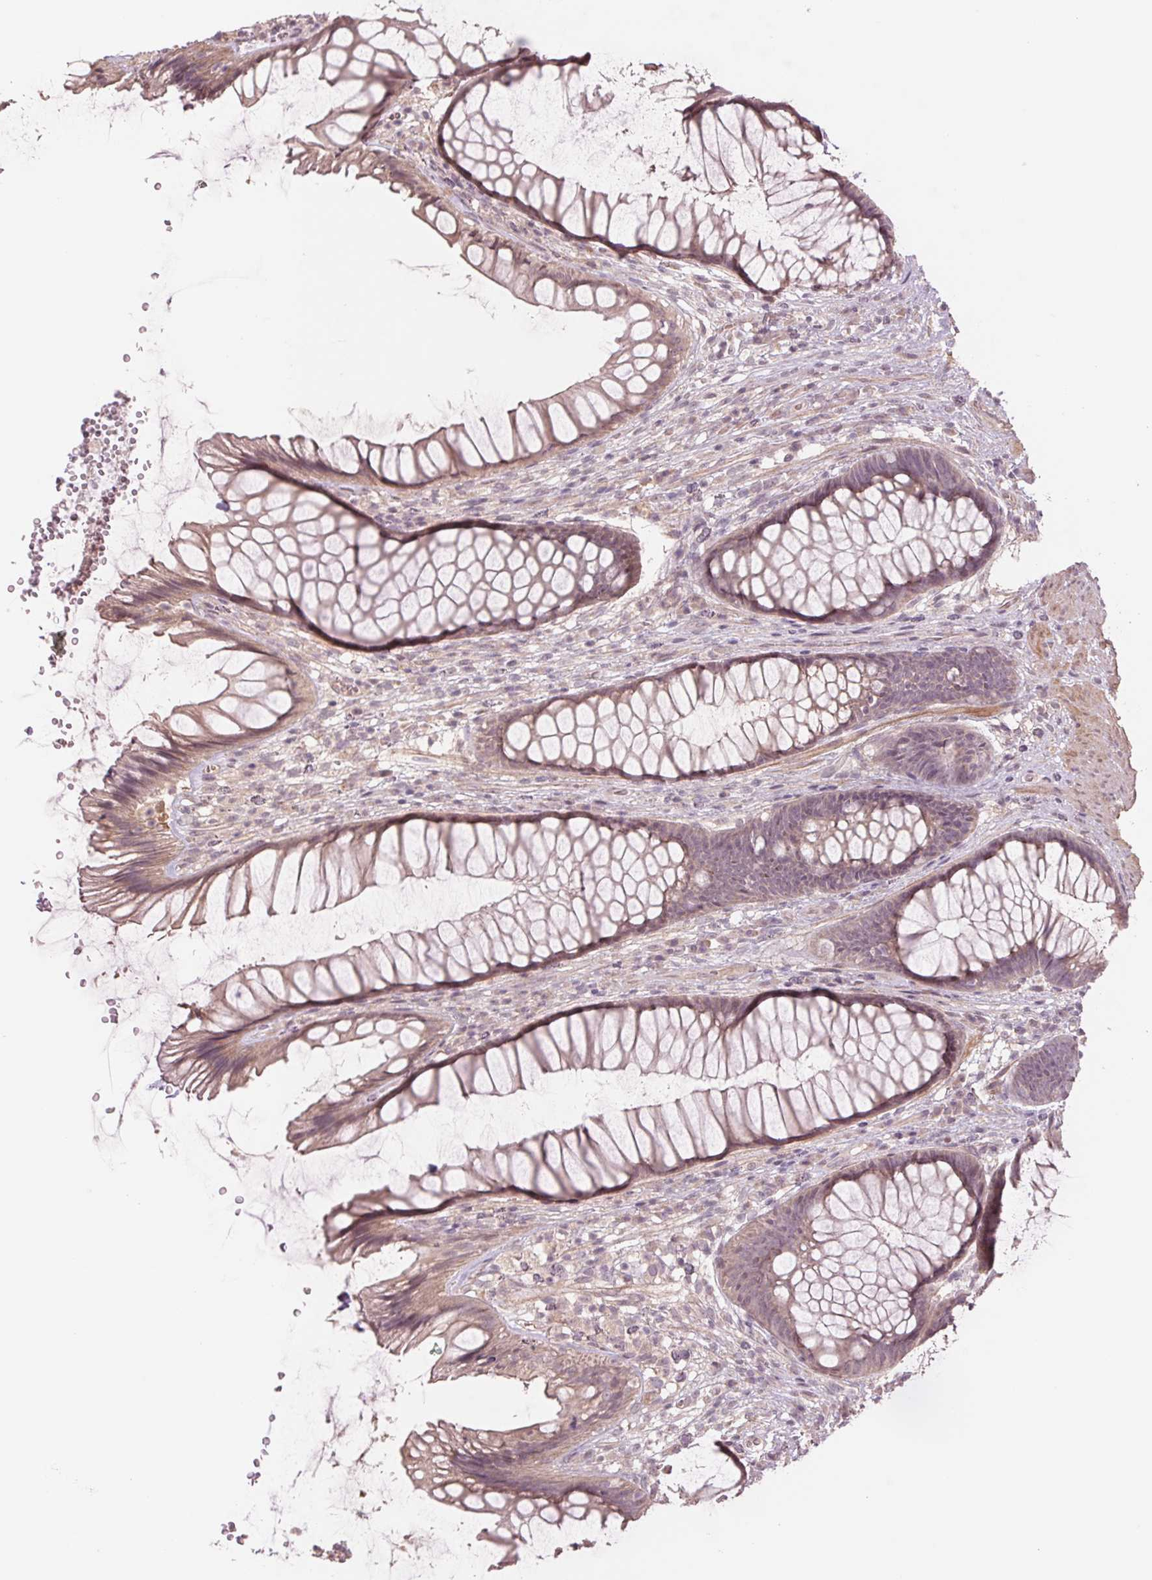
{"staining": {"intensity": "weak", "quantity": ">75%", "location": "cytoplasmic/membranous"}, "tissue": "rectum", "cell_type": "Glandular cells", "image_type": "normal", "snomed": [{"axis": "morphology", "description": "Normal tissue, NOS"}, {"axis": "topography", "description": "Rectum"}], "caption": "Weak cytoplasmic/membranous staining for a protein is identified in about >75% of glandular cells of normal rectum using immunohistochemistry.", "gene": "PPIAL4A", "patient": {"sex": "male", "age": 53}}